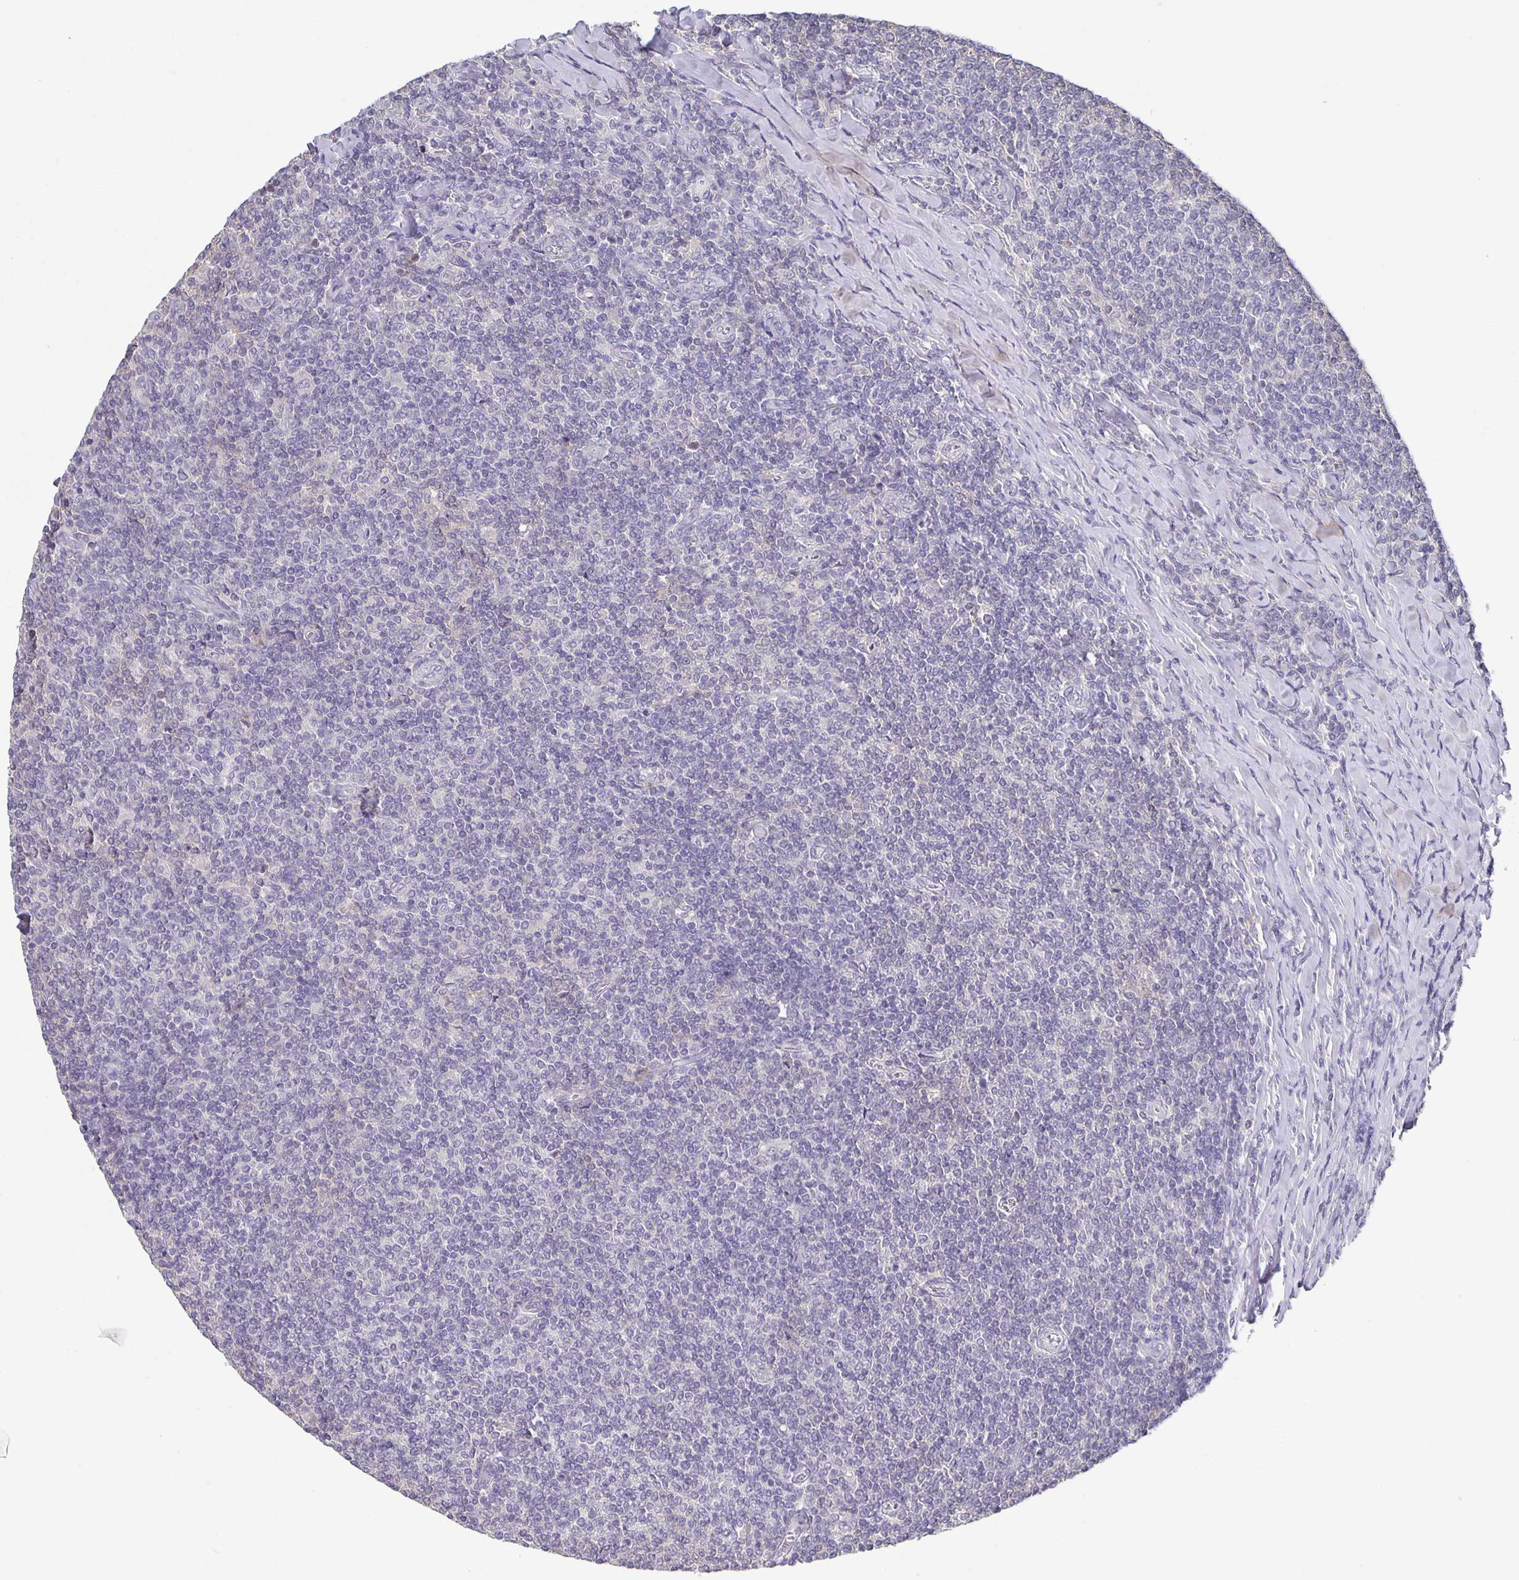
{"staining": {"intensity": "negative", "quantity": "none", "location": "none"}, "tissue": "lymphoma", "cell_type": "Tumor cells", "image_type": "cancer", "snomed": [{"axis": "morphology", "description": "Malignant lymphoma, non-Hodgkin's type, Low grade"}, {"axis": "topography", "description": "Lymph node"}], "caption": "Micrograph shows no protein expression in tumor cells of lymphoma tissue. Nuclei are stained in blue.", "gene": "GDF15", "patient": {"sex": "male", "age": 52}}